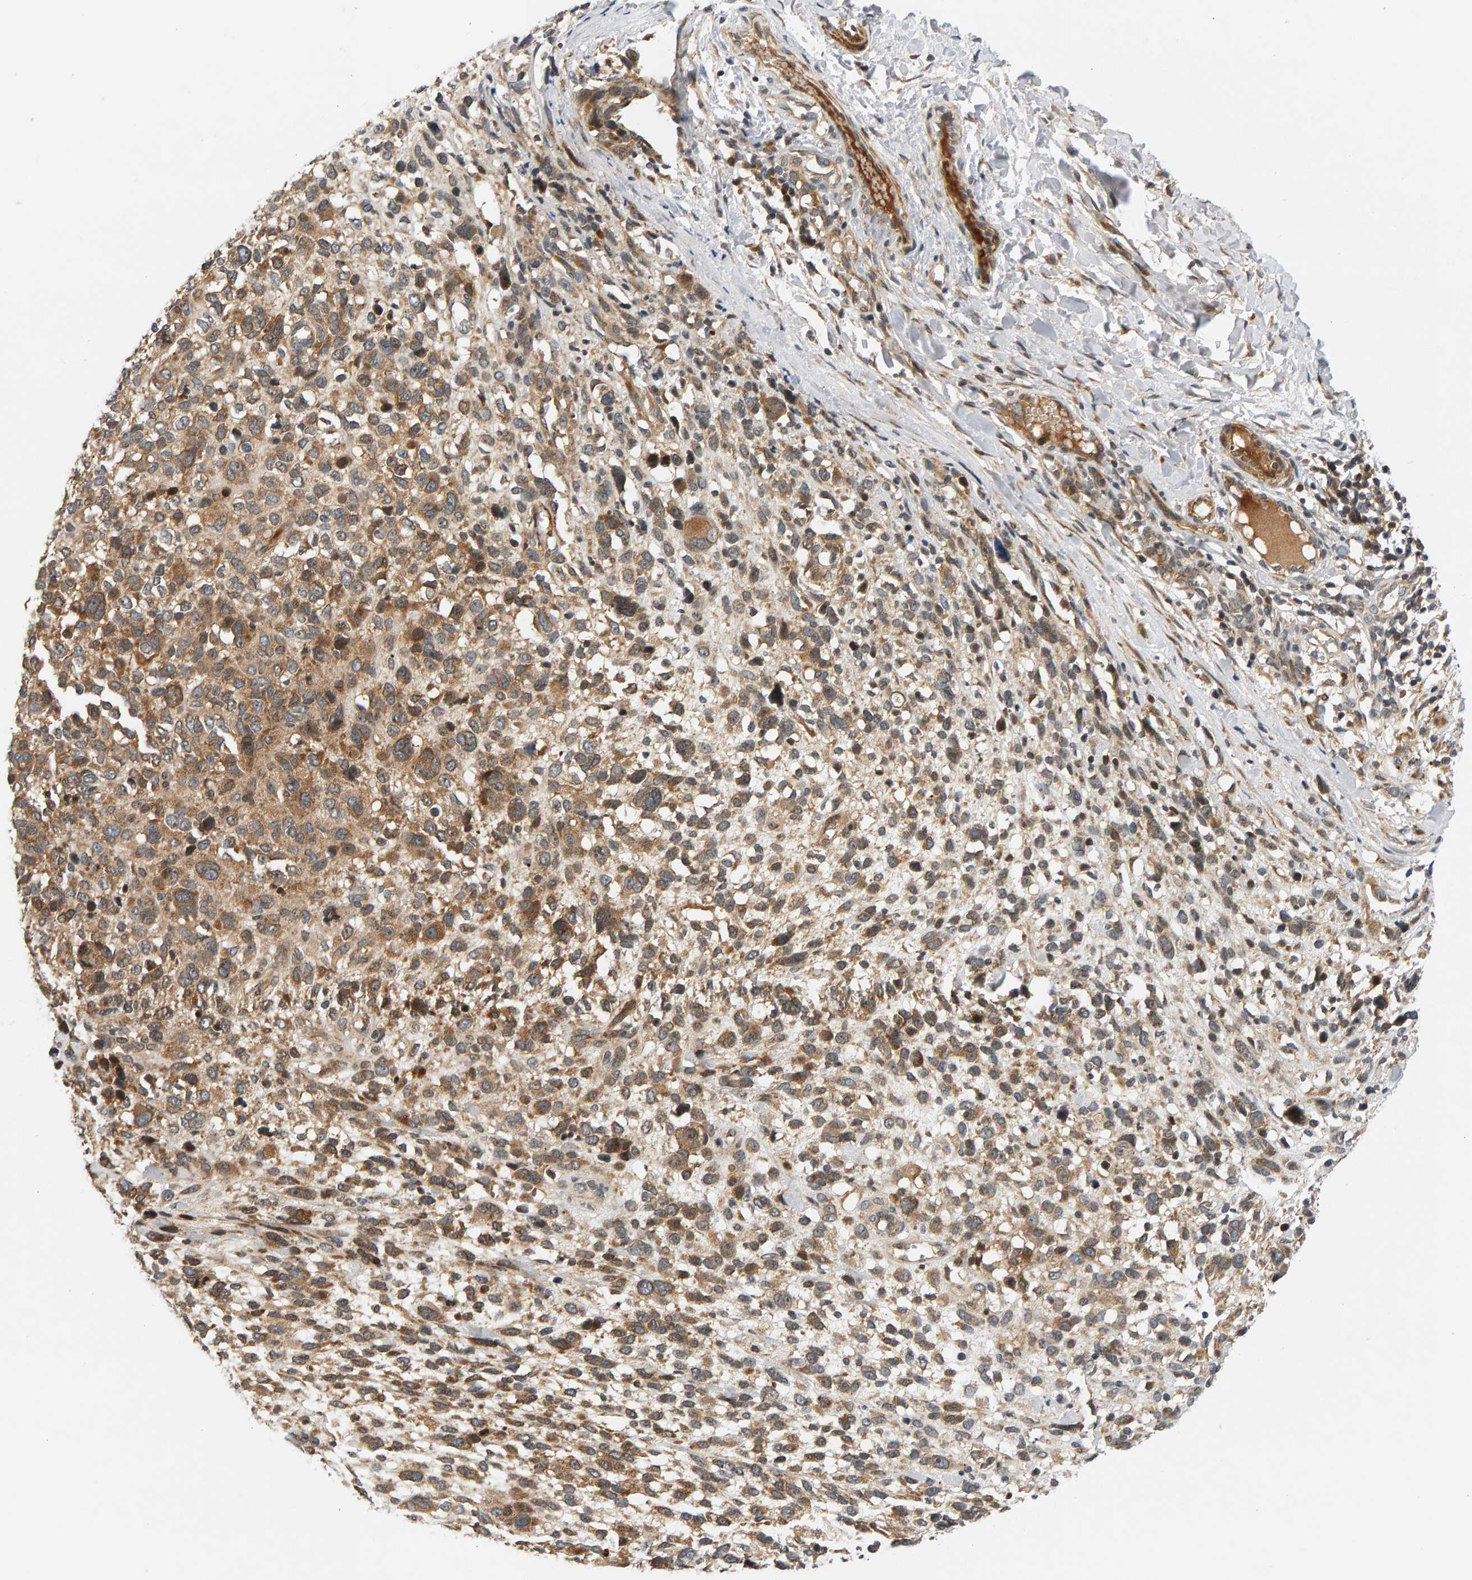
{"staining": {"intensity": "moderate", "quantity": ">75%", "location": "cytoplasmic/membranous"}, "tissue": "melanoma", "cell_type": "Tumor cells", "image_type": "cancer", "snomed": [{"axis": "morphology", "description": "Malignant melanoma, NOS"}, {"axis": "topography", "description": "Skin"}], "caption": "Immunohistochemical staining of malignant melanoma demonstrates medium levels of moderate cytoplasmic/membranous positivity in about >75% of tumor cells.", "gene": "BAHCC1", "patient": {"sex": "female", "age": 55}}